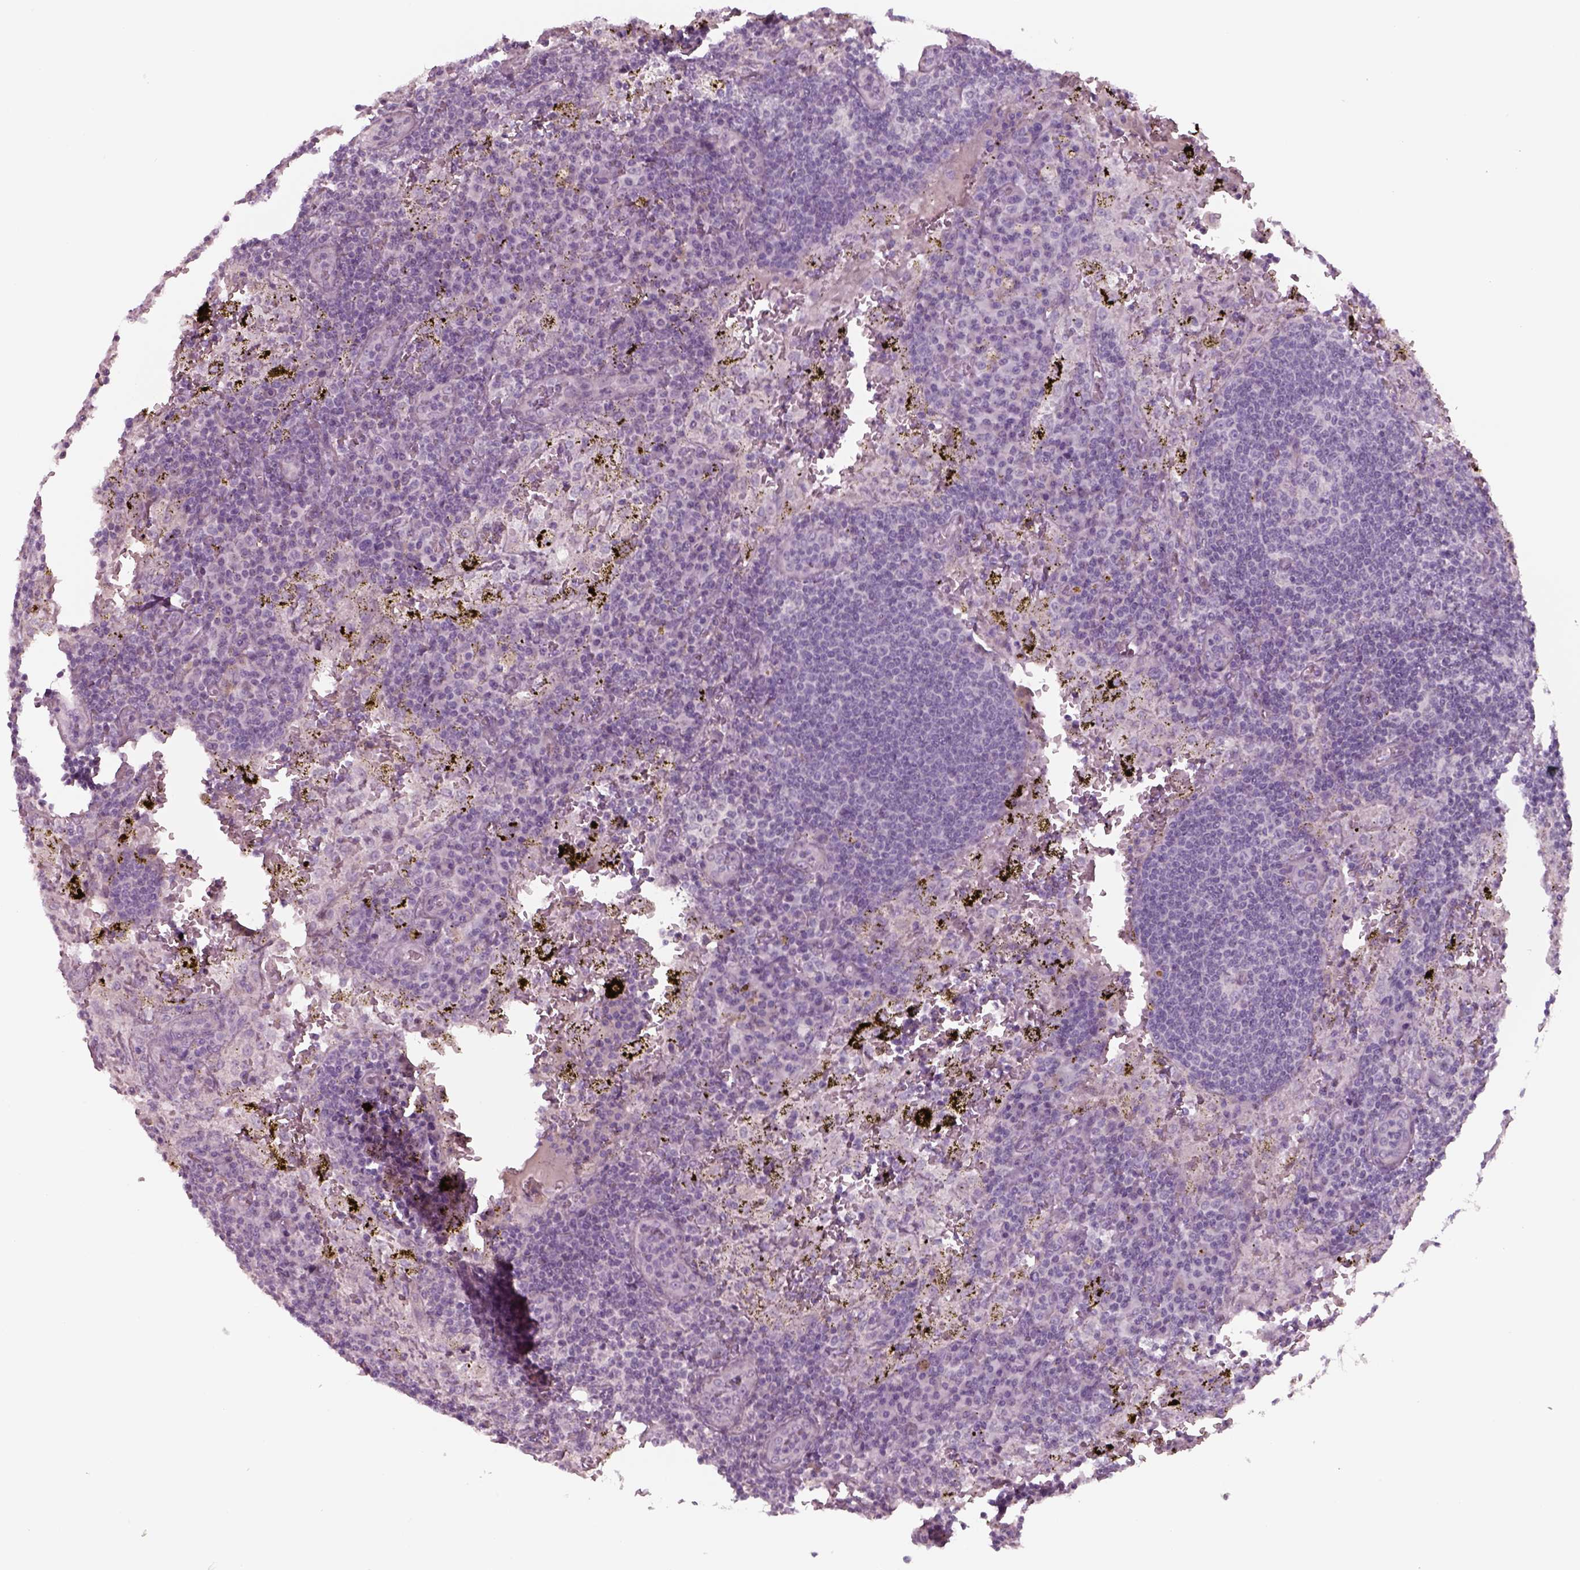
{"staining": {"intensity": "negative", "quantity": "none", "location": "none"}, "tissue": "lymph node", "cell_type": "Germinal center cells", "image_type": "normal", "snomed": [{"axis": "morphology", "description": "Normal tissue, NOS"}, {"axis": "topography", "description": "Lymph node"}], "caption": "Immunohistochemistry (IHC) micrograph of normal lymph node: lymph node stained with DAB exhibits no significant protein staining in germinal center cells.", "gene": "SEPTIN14", "patient": {"sex": "male", "age": 62}}